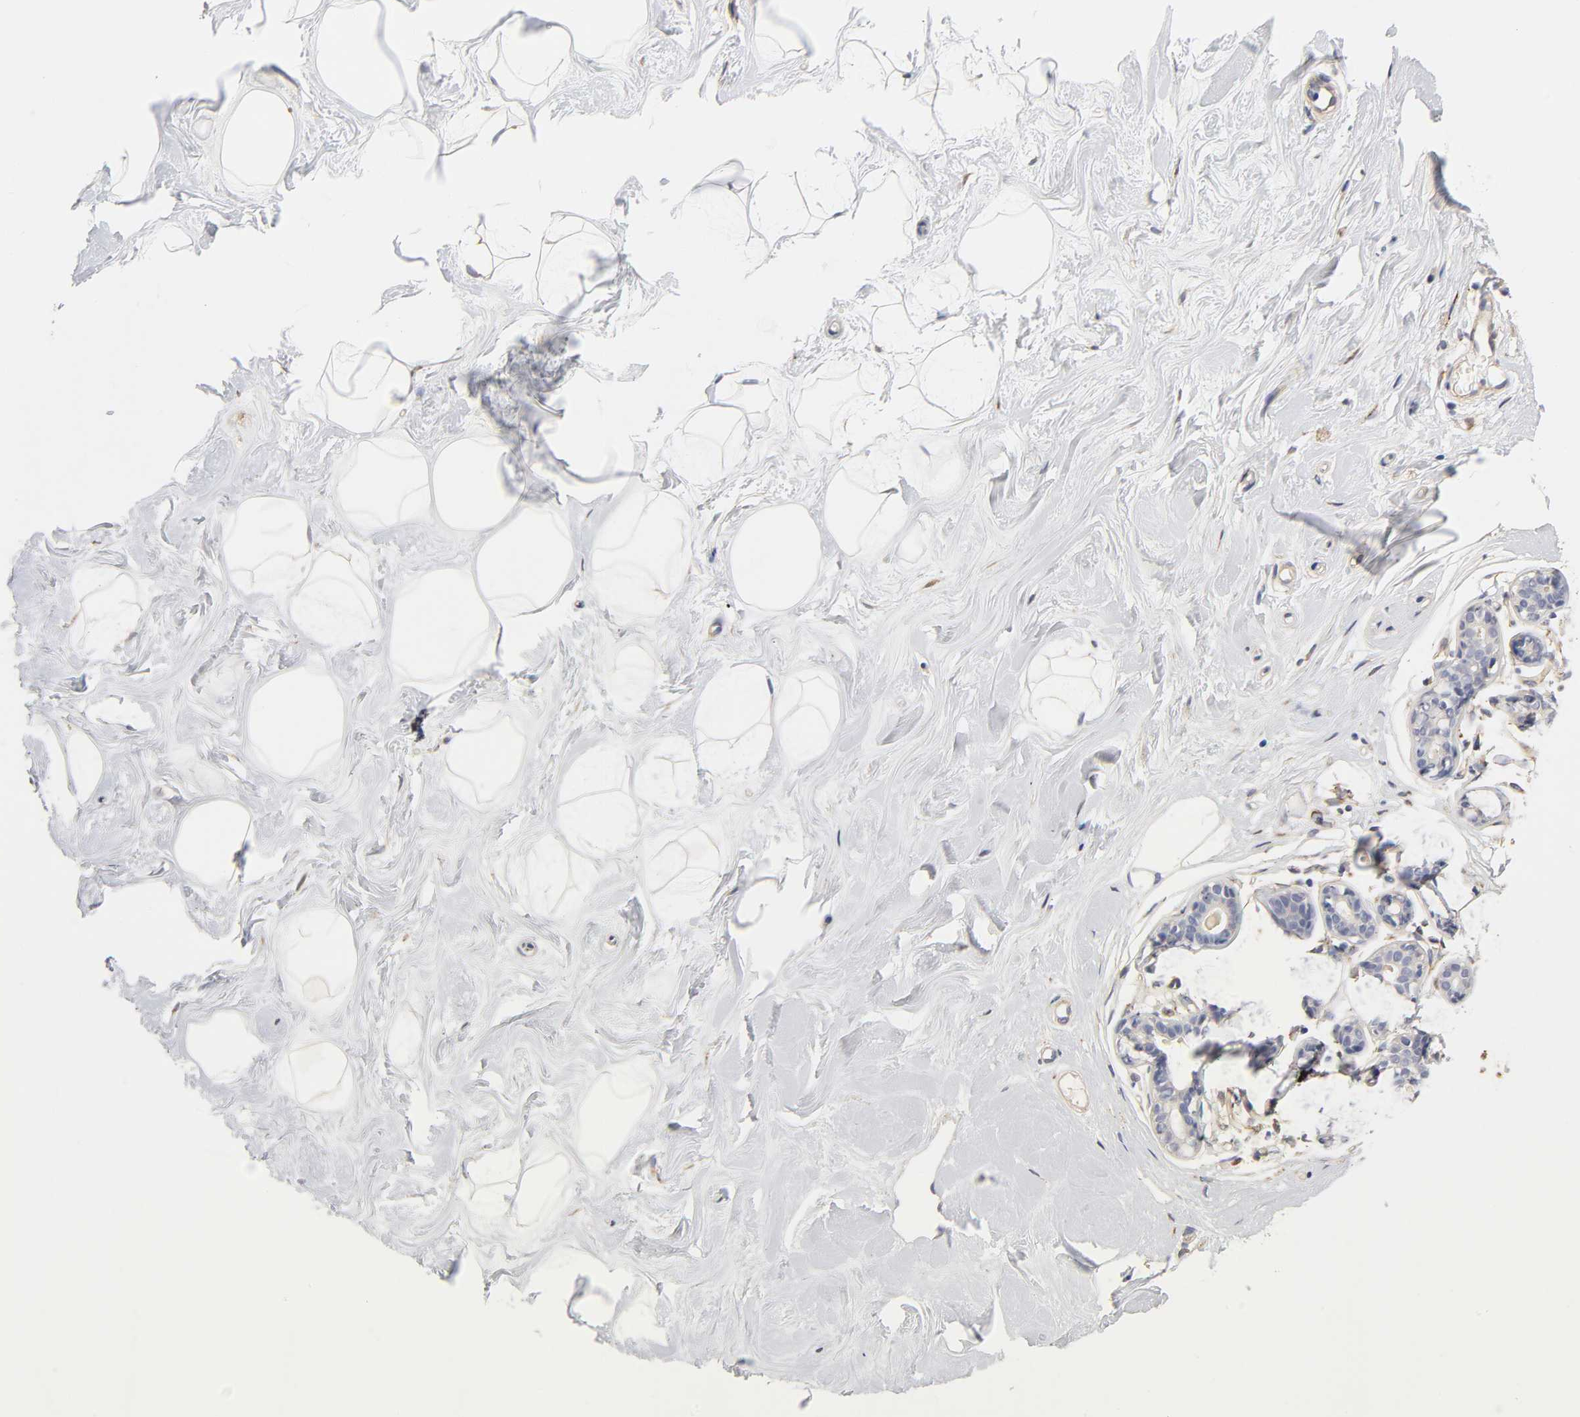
{"staining": {"intensity": "negative", "quantity": "none", "location": "none"}, "tissue": "breast", "cell_type": "Adipocytes", "image_type": "normal", "snomed": [{"axis": "morphology", "description": "Normal tissue, NOS"}, {"axis": "topography", "description": "Breast"}], "caption": "Protein analysis of unremarkable breast displays no significant staining in adipocytes.", "gene": "LAMB1", "patient": {"sex": "female", "age": 23}}